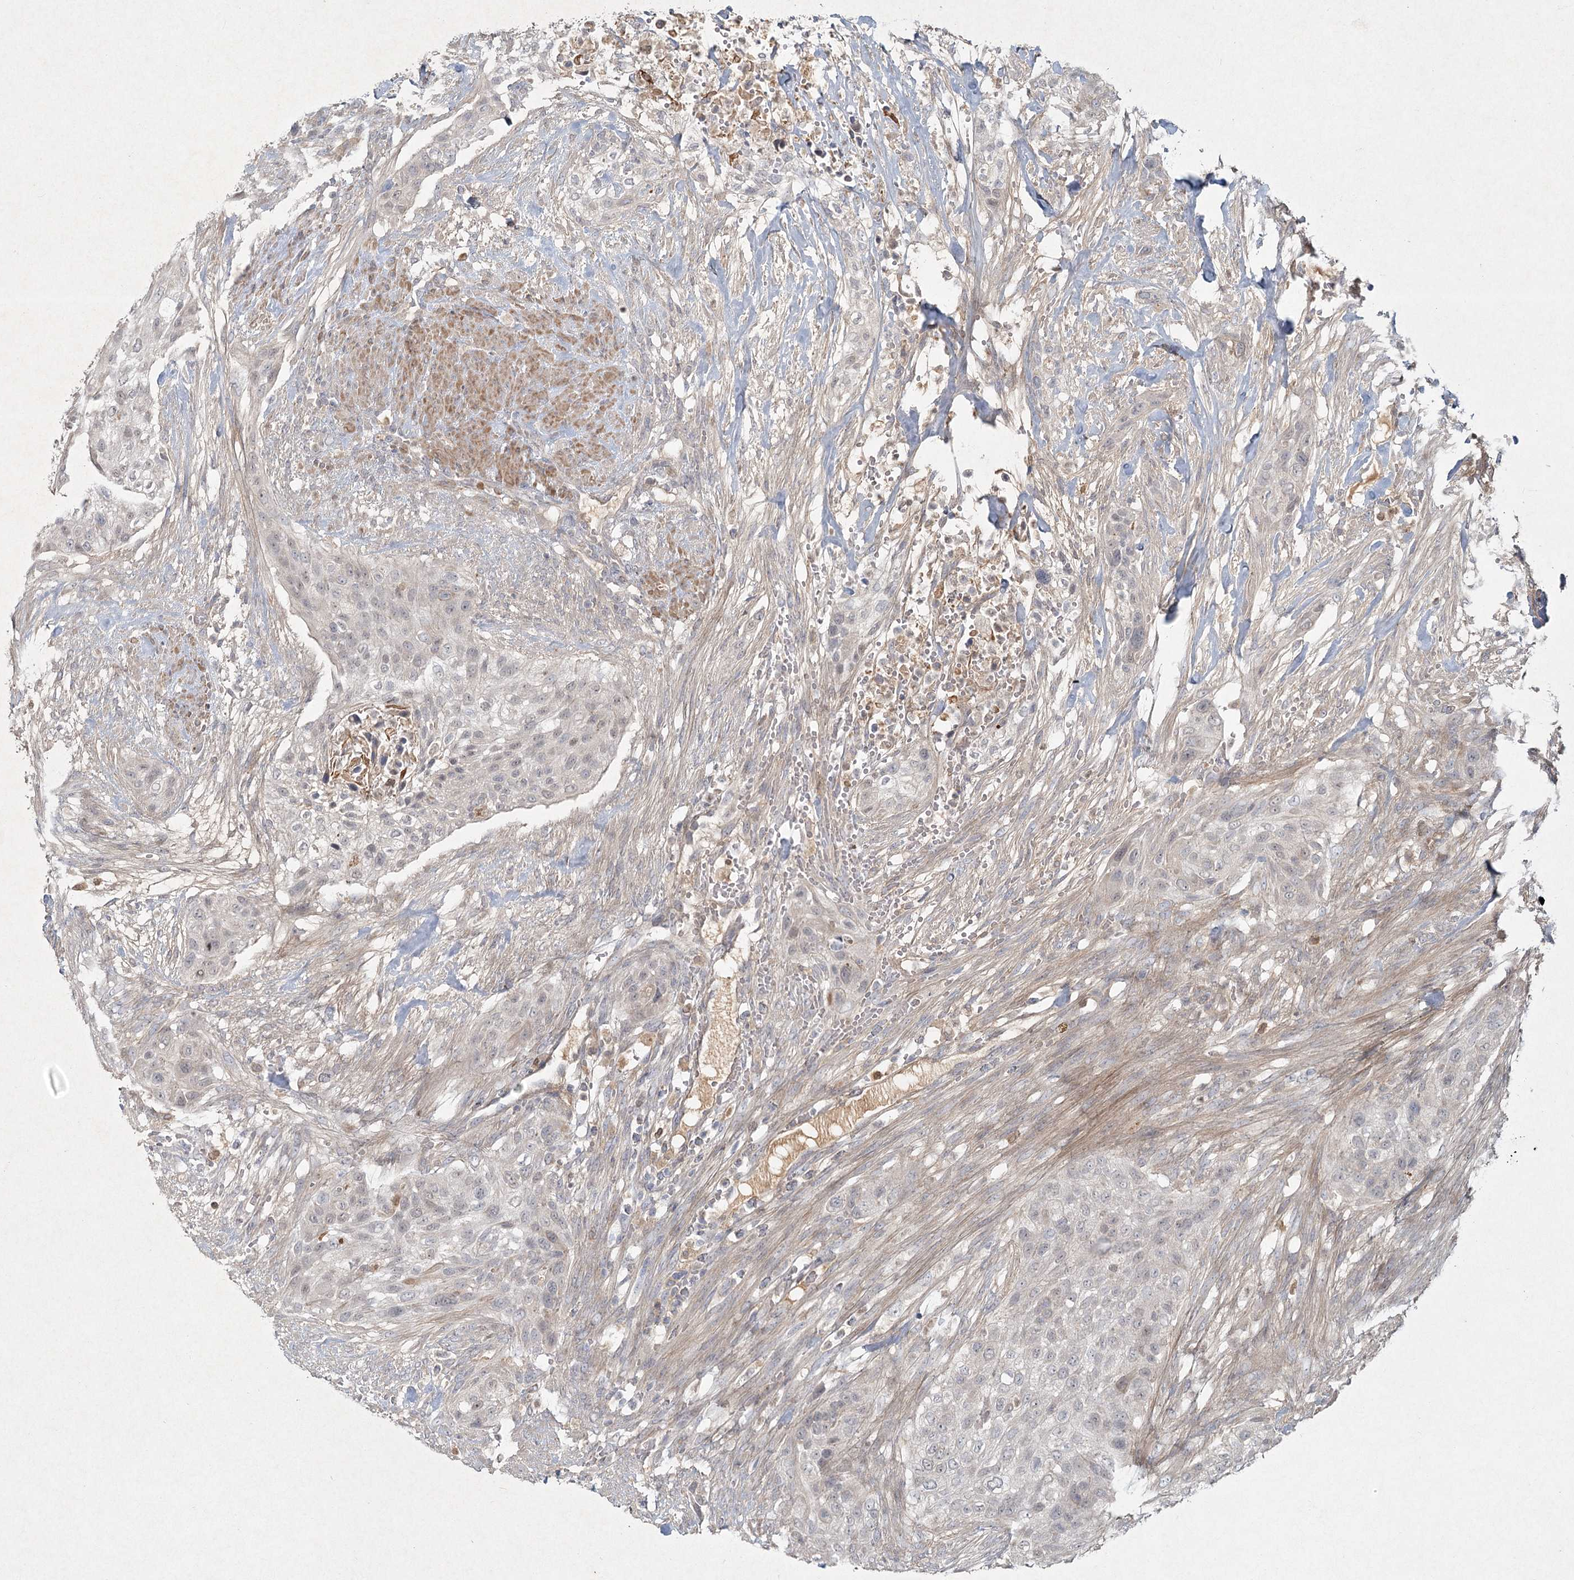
{"staining": {"intensity": "negative", "quantity": "none", "location": "none"}, "tissue": "urothelial cancer", "cell_type": "Tumor cells", "image_type": "cancer", "snomed": [{"axis": "morphology", "description": "Urothelial carcinoma, High grade"}, {"axis": "topography", "description": "Urinary bladder"}], "caption": "Tumor cells show no significant positivity in urothelial cancer.", "gene": "LRP2BP", "patient": {"sex": "male", "age": 35}}